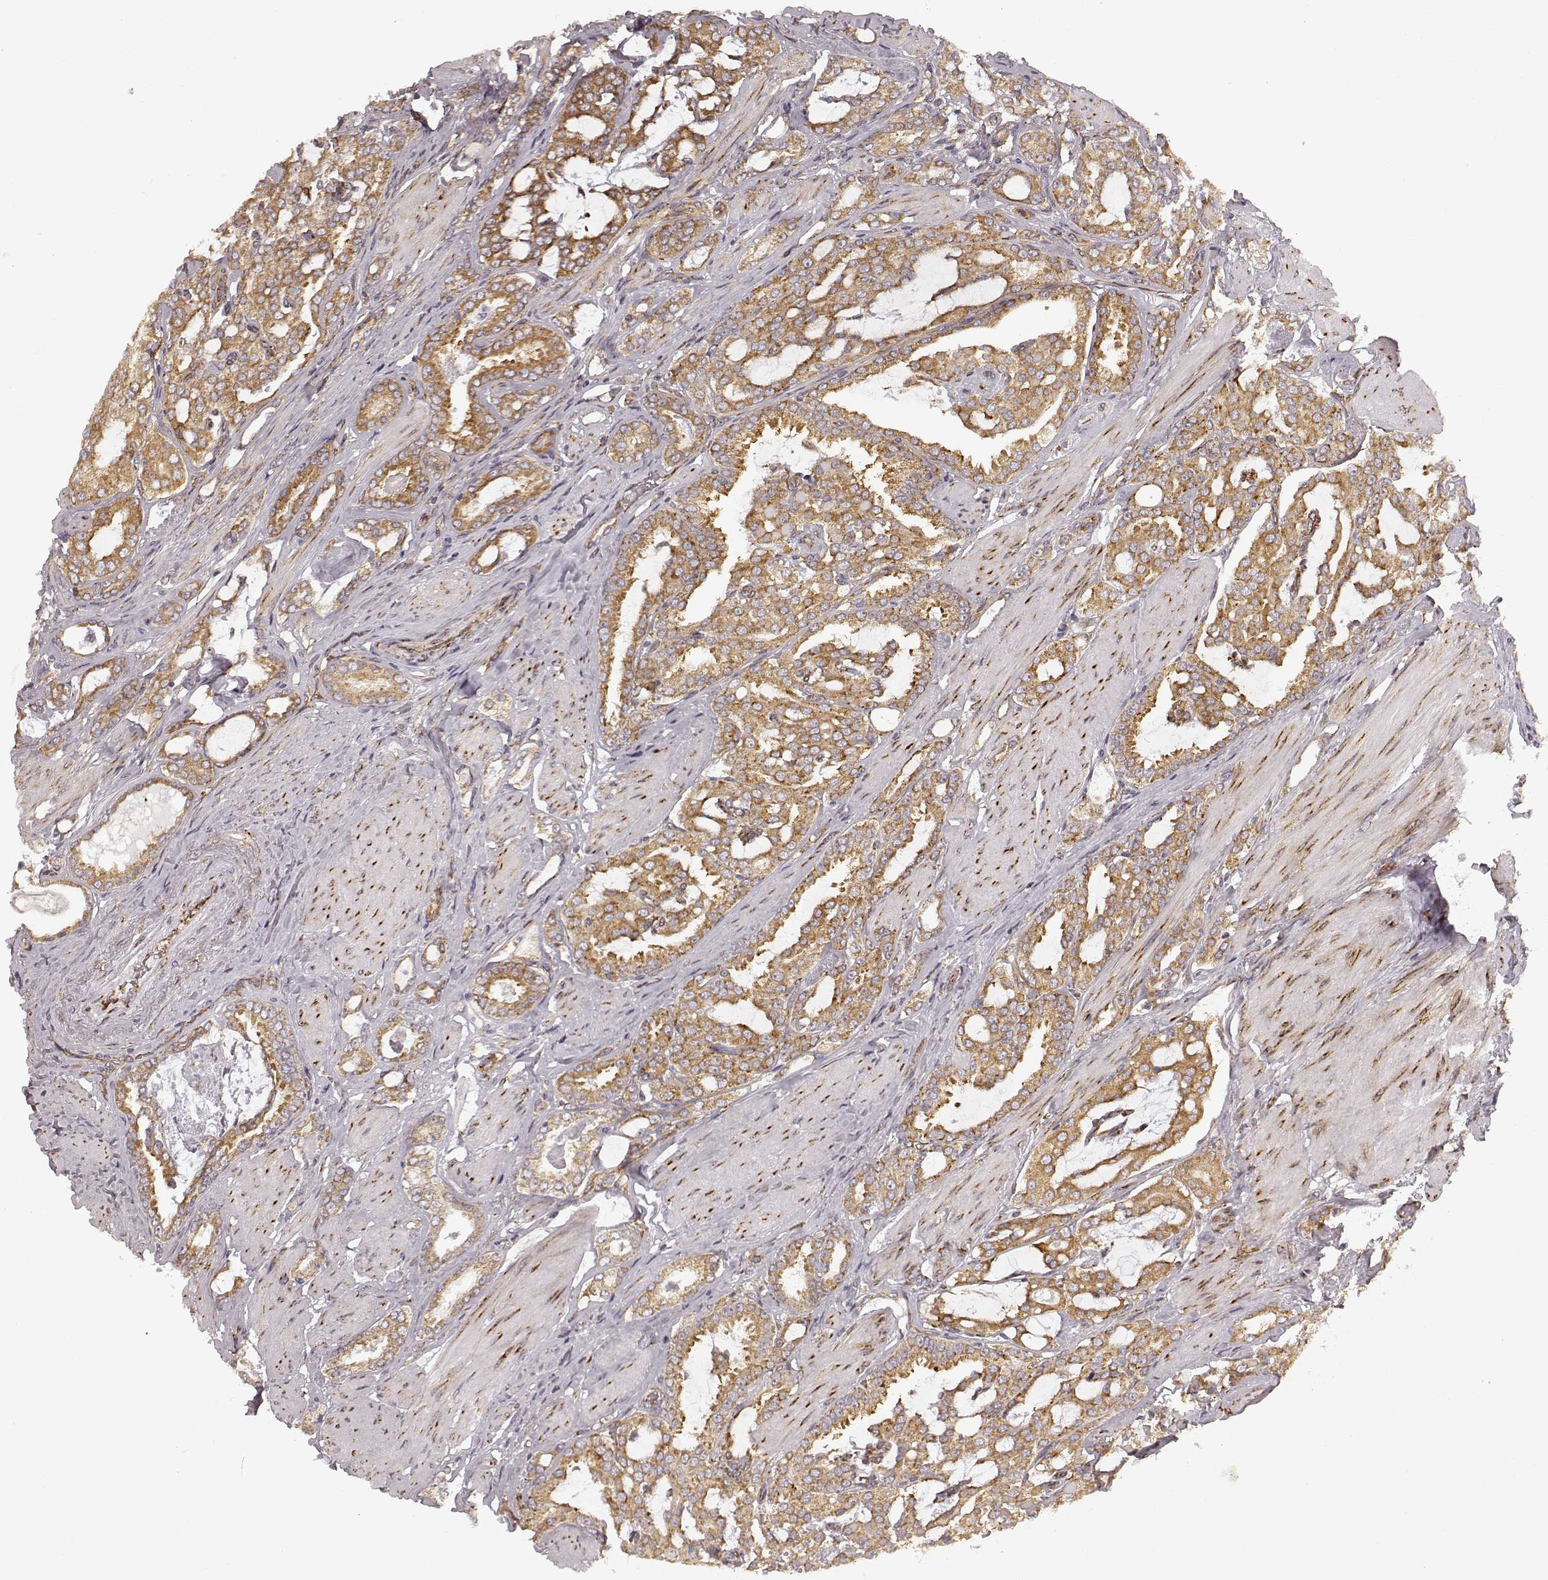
{"staining": {"intensity": "moderate", "quantity": ">75%", "location": "cytoplasmic/membranous"}, "tissue": "prostate cancer", "cell_type": "Tumor cells", "image_type": "cancer", "snomed": [{"axis": "morphology", "description": "Adenocarcinoma, High grade"}, {"axis": "topography", "description": "Prostate"}], "caption": "This image shows IHC staining of prostate cancer, with medium moderate cytoplasmic/membranous expression in about >75% of tumor cells.", "gene": "TMEM14A", "patient": {"sex": "male", "age": 63}}